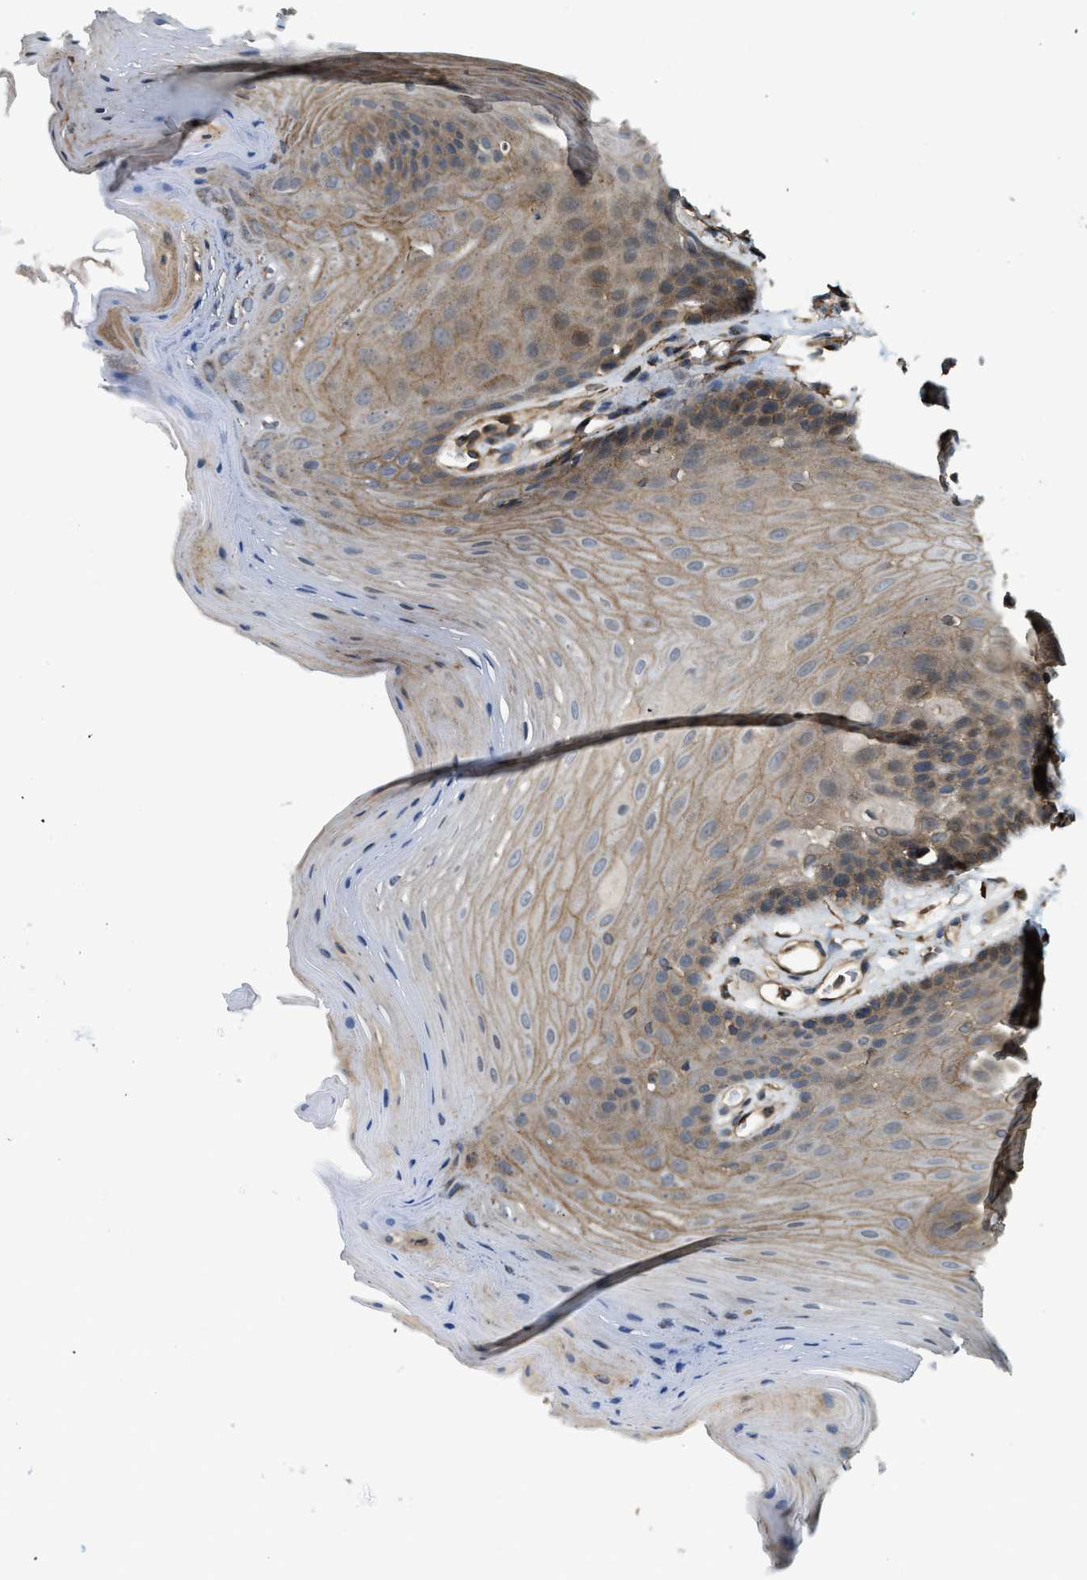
{"staining": {"intensity": "moderate", "quantity": "25%-75%", "location": "cytoplasmic/membranous"}, "tissue": "oral mucosa", "cell_type": "Squamous epithelial cells", "image_type": "normal", "snomed": [{"axis": "morphology", "description": "Normal tissue, NOS"}, {"axis": "morphology", "description": "Squamous cell carcinoma, NOS"}, {"axis": "topography", "description": "Oral tissue"}, {"axis": "topography", "description": "Head-Neck"}], "caption": "Immunohistochemistry staining of benign oral mucosa, which exhibits medium levels of moderate cytoplasmic/membranous staining in approximately 25%-75% of squamous epithelial cells indicating moderate cytoplasmic/membranous protein positivity. The staining was performed using DAB (3,3'-diaminobenzidine) (brown) for protein detection and nuclei were counterstained in hematoxylin (blue).", "gene": "BAG4", "patient": {"sex": "male", "age": 71}}